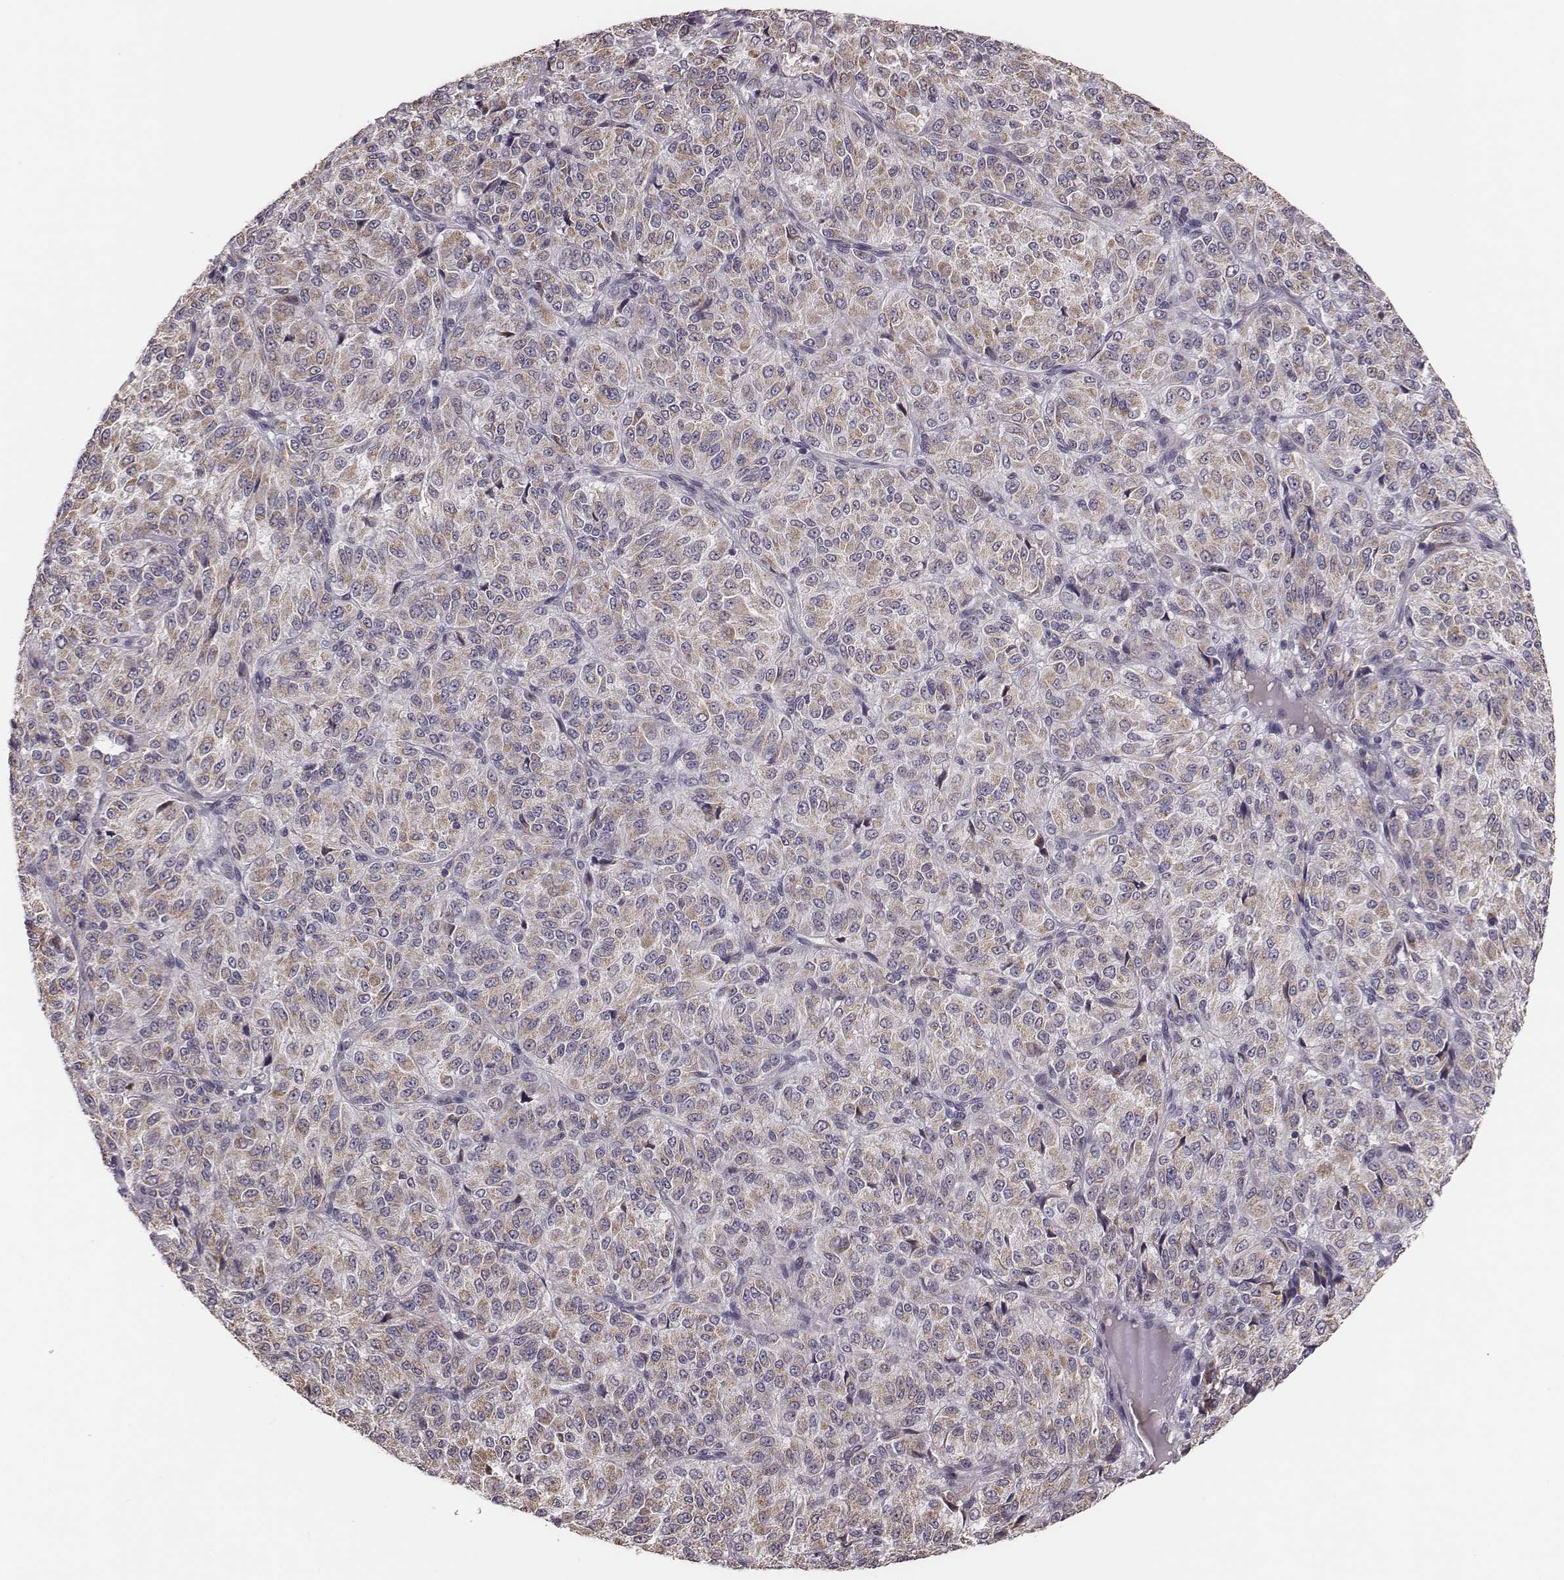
{"staining": {"intensity": "weak", "quantity": "25%-75%", "location": "cytoplasmic/membranous"}, "tissue": "melanoma", "cell_type": "Tumor cells", "image_type": "cancer", "snomed": [{"axis": "morphology", "description": "Malignant melanoma, Metastatic site"}, {"axis": "topography", "description": "Brain"}], "caption": "A micrograph showing weak cytoplasmic/membranous expression in approximately 25%-75% of tumor cells in melanoma, as visualized by brown immunohistochemical staining.", "gene": "HAVCR1", "patient": {"sex": "female", "age": 56}}